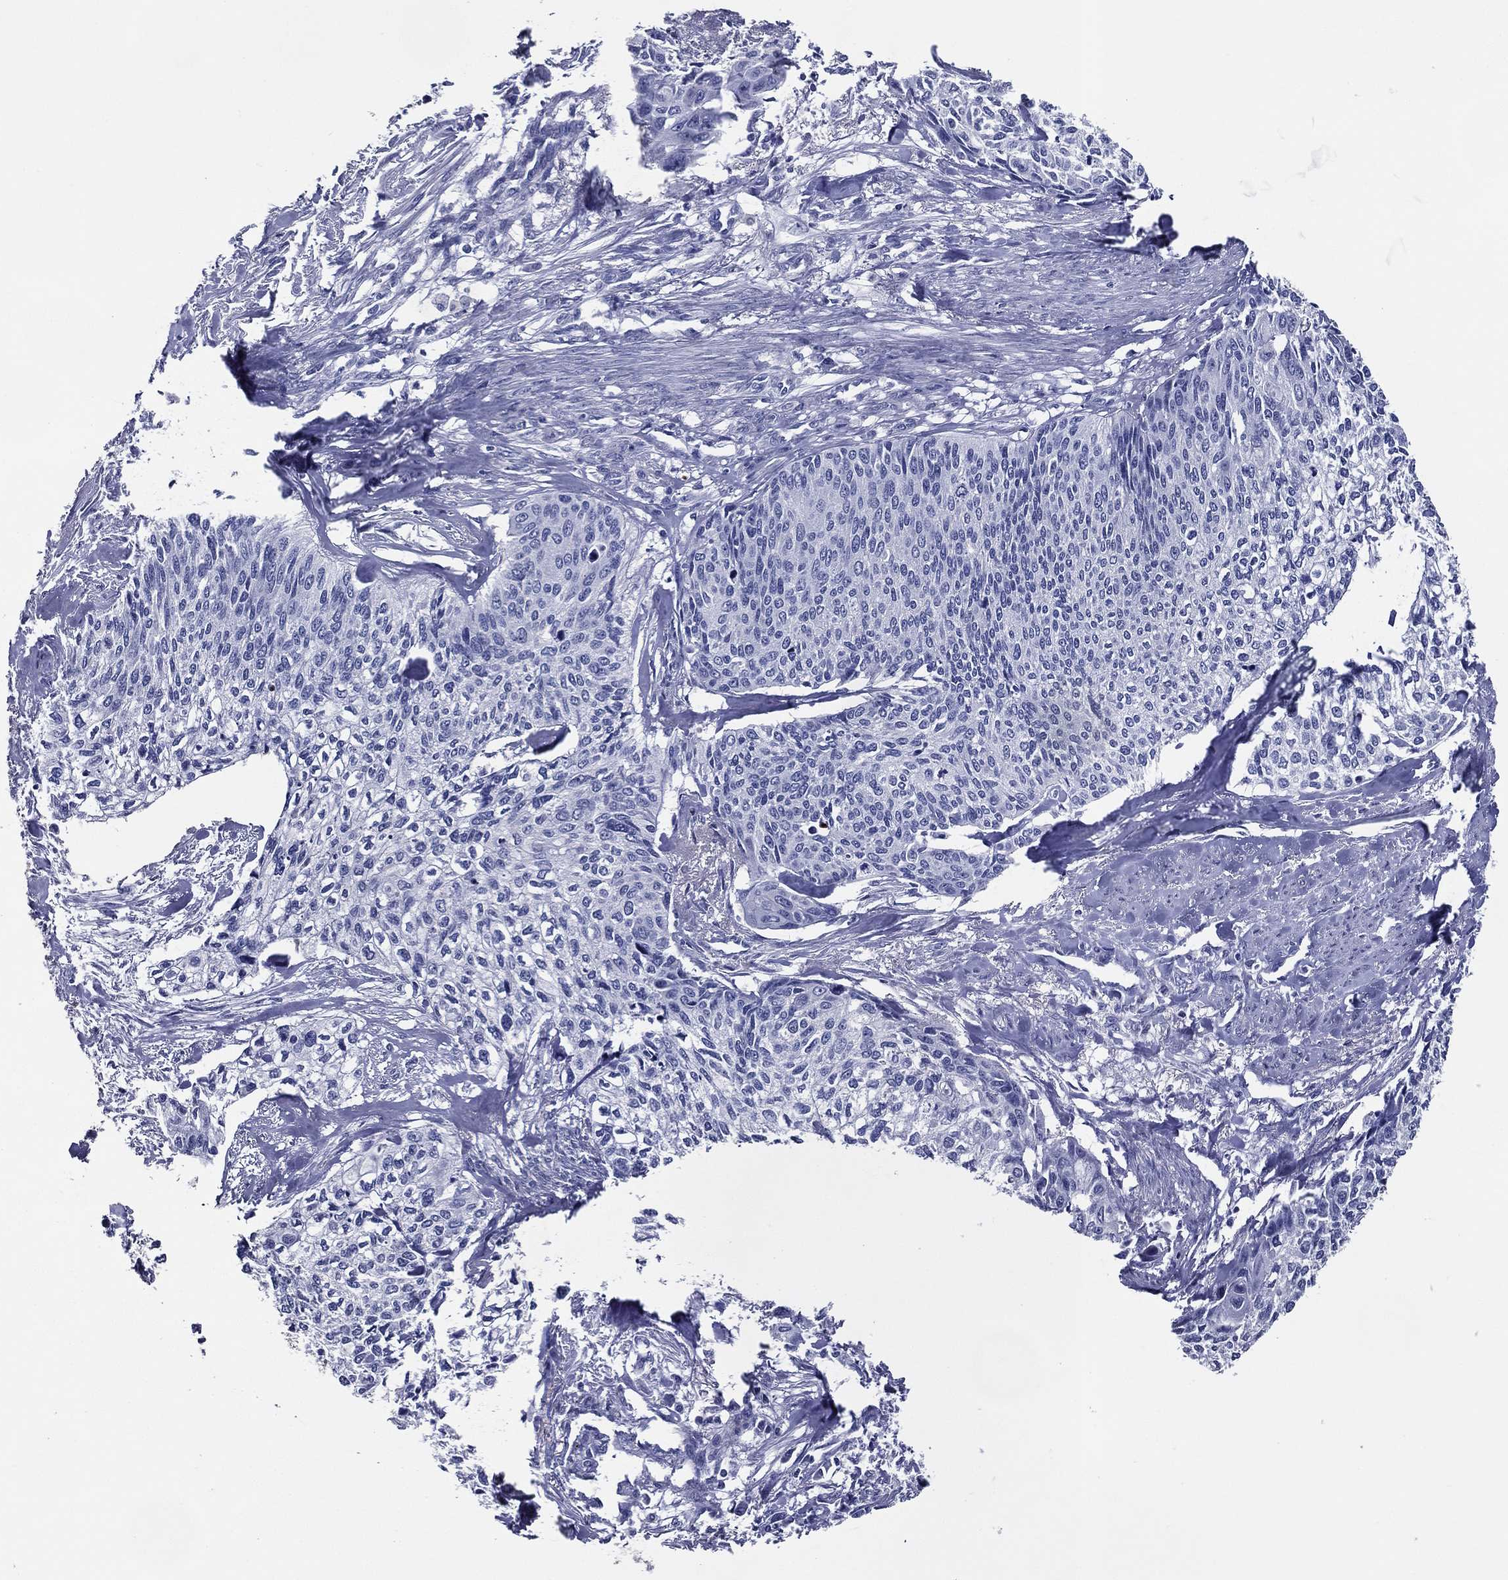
{"staining": {"intensity": "negative", "quantity": "none", "location": "none"}, "tissue": "cervical cancer", "cell_type": "Tumor cells", "image_type": "cancer", "snomed": [{"axis": "morphology", "description": "Squamous cell carcinoma, NOS"}, {"axis": "topography", "description": "Cervix"}], "caption": "DAB (3,3'-diaminobenzidine) immunohistochemical staining of cervical cancer reveals no significant positivity in tumor cells.", "gene": "ACE2", "patient": {"sex": "female", "age": 58}}